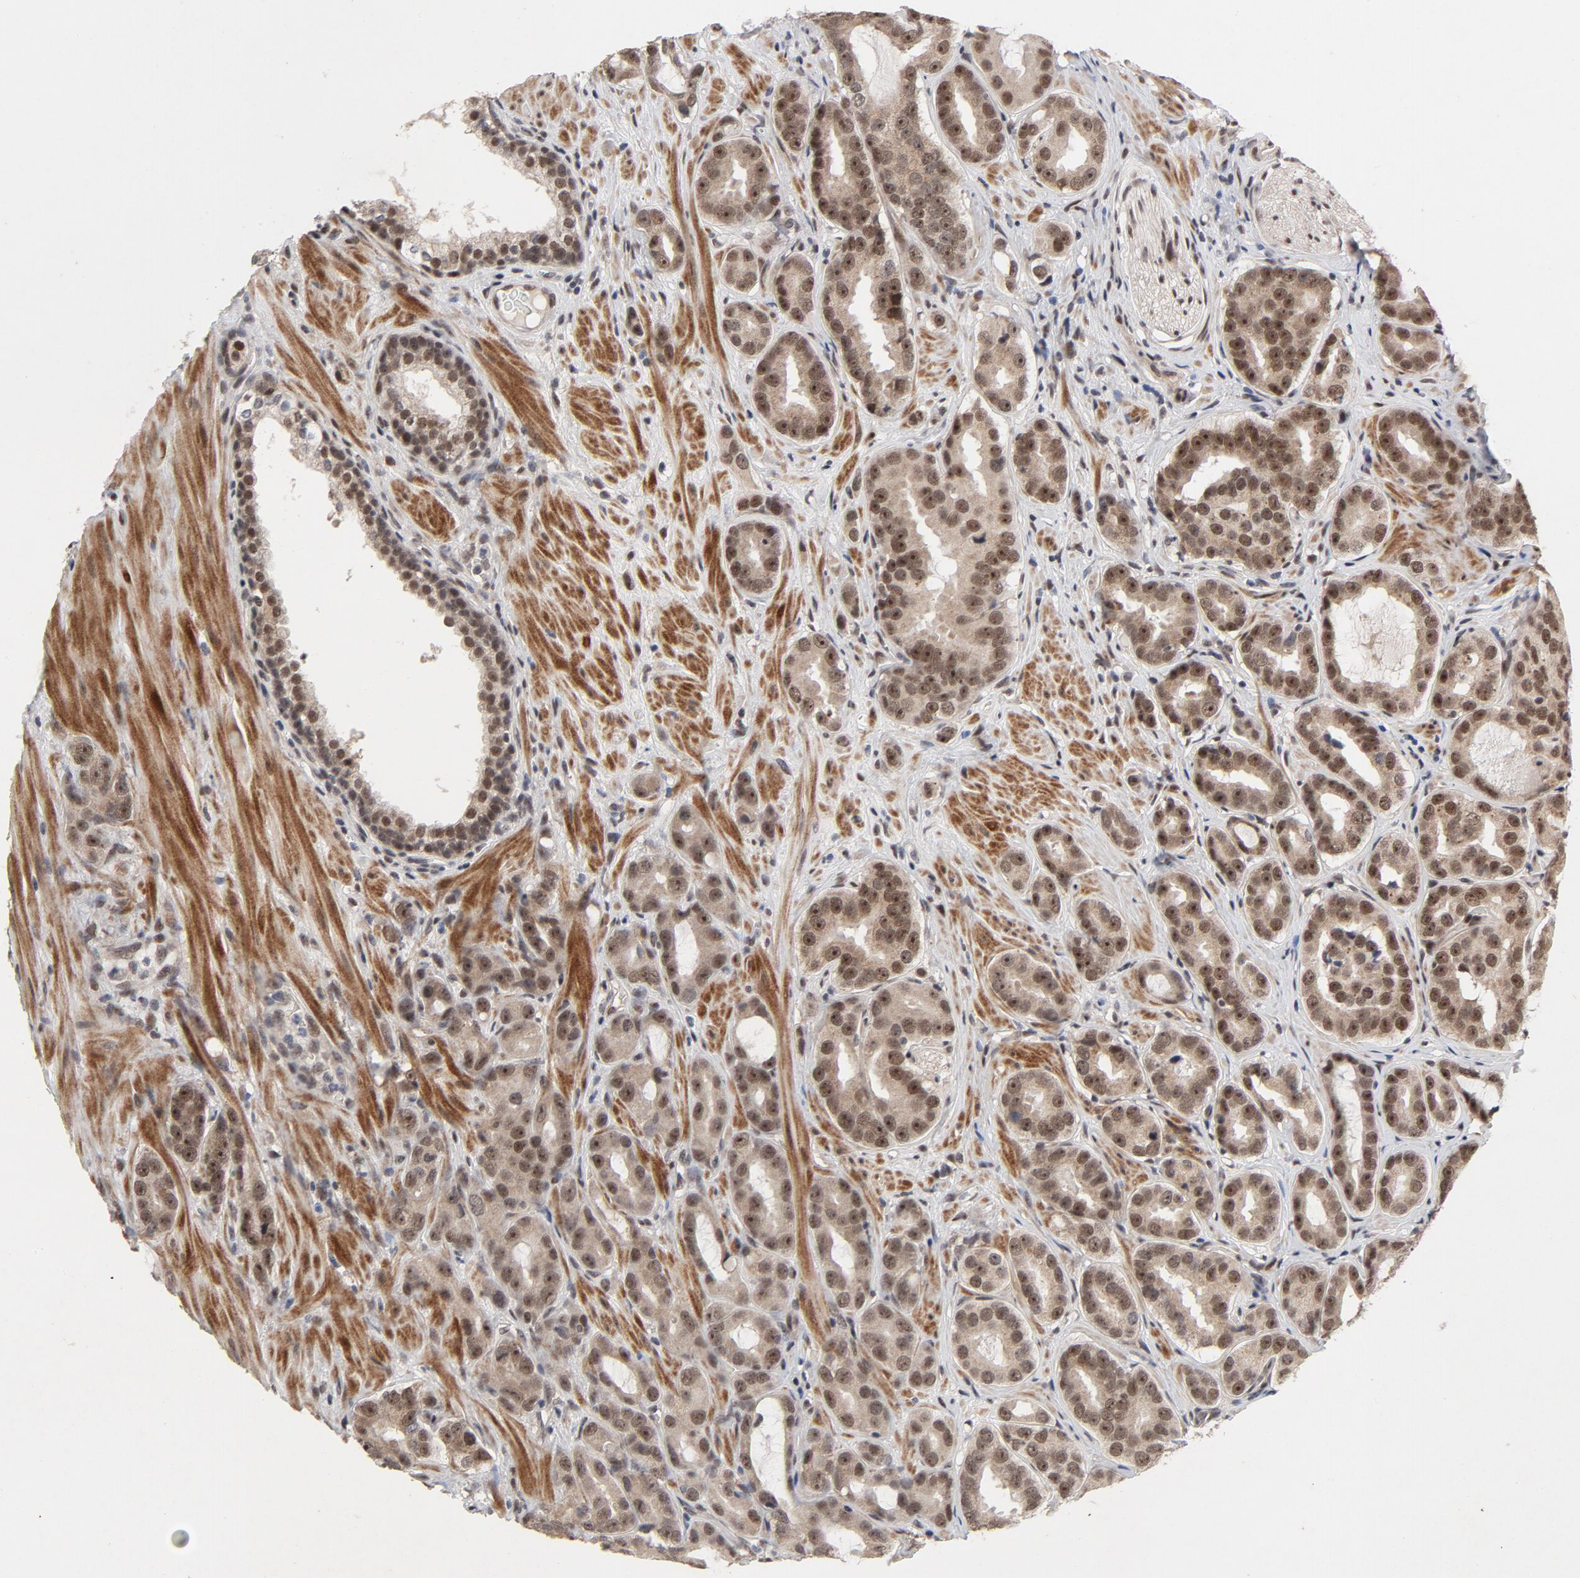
{"staining": {"intensity": "moderate", "quantity": ">75%", "location": "nuclear"}, "tissue": "prostate cancer", "cell_type": "Tumor cells", "image_type": "cancer", "snomed": [{"axis": "morphology", "description": "Adenocarcinoma, Low grade"}, {"axis": "topography", "description": "Prostate"}], "caption": "A medium amount of moderate nuclear positivity is present in approximately >75% of tumor cells in prostate cancer tissue.", "gene": "ZKSCAN8", "patient": {"sex": "male", "age": 59}}